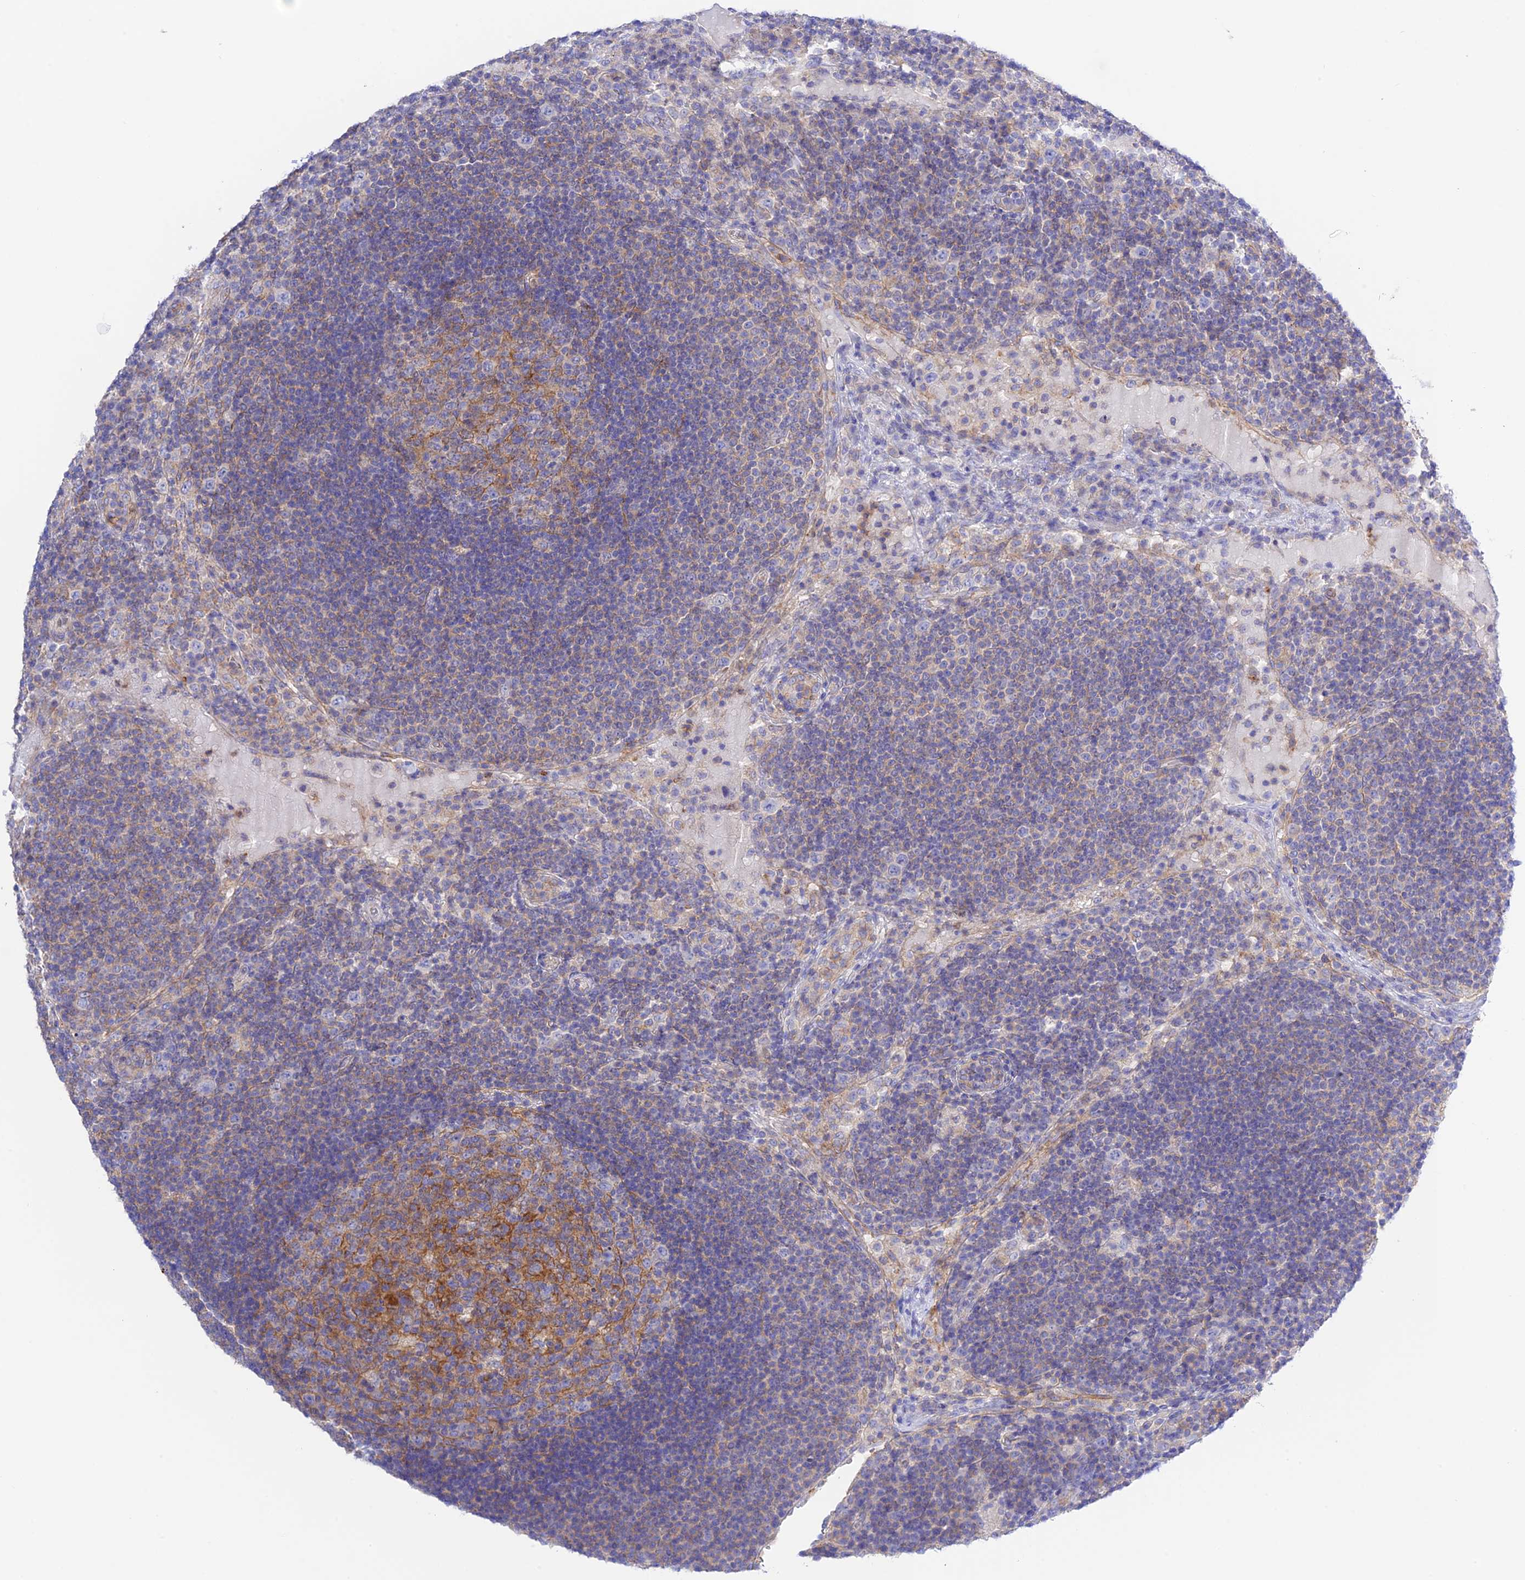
{"staining": {"intensity": "weak", "quantity": "<25%", "location": "cytoplasmic/membranous"}, "tissue": "lymph node", "cell_type": "Germinal center cells", "image_type": "normal", "snomed": [{"axis": "morphology", "description": "Normal tissue, NOS"}, {"axis": "topography", "description": "Lymph node"}], "caption": "Immunohistochemistry of normal human lymph node displays no expression in germinal center cells. (Brightfield microscopy of DAB IHC at high magnification).", "gene": "CHSY3", "patient": {"sex": "female", "age": 53}}